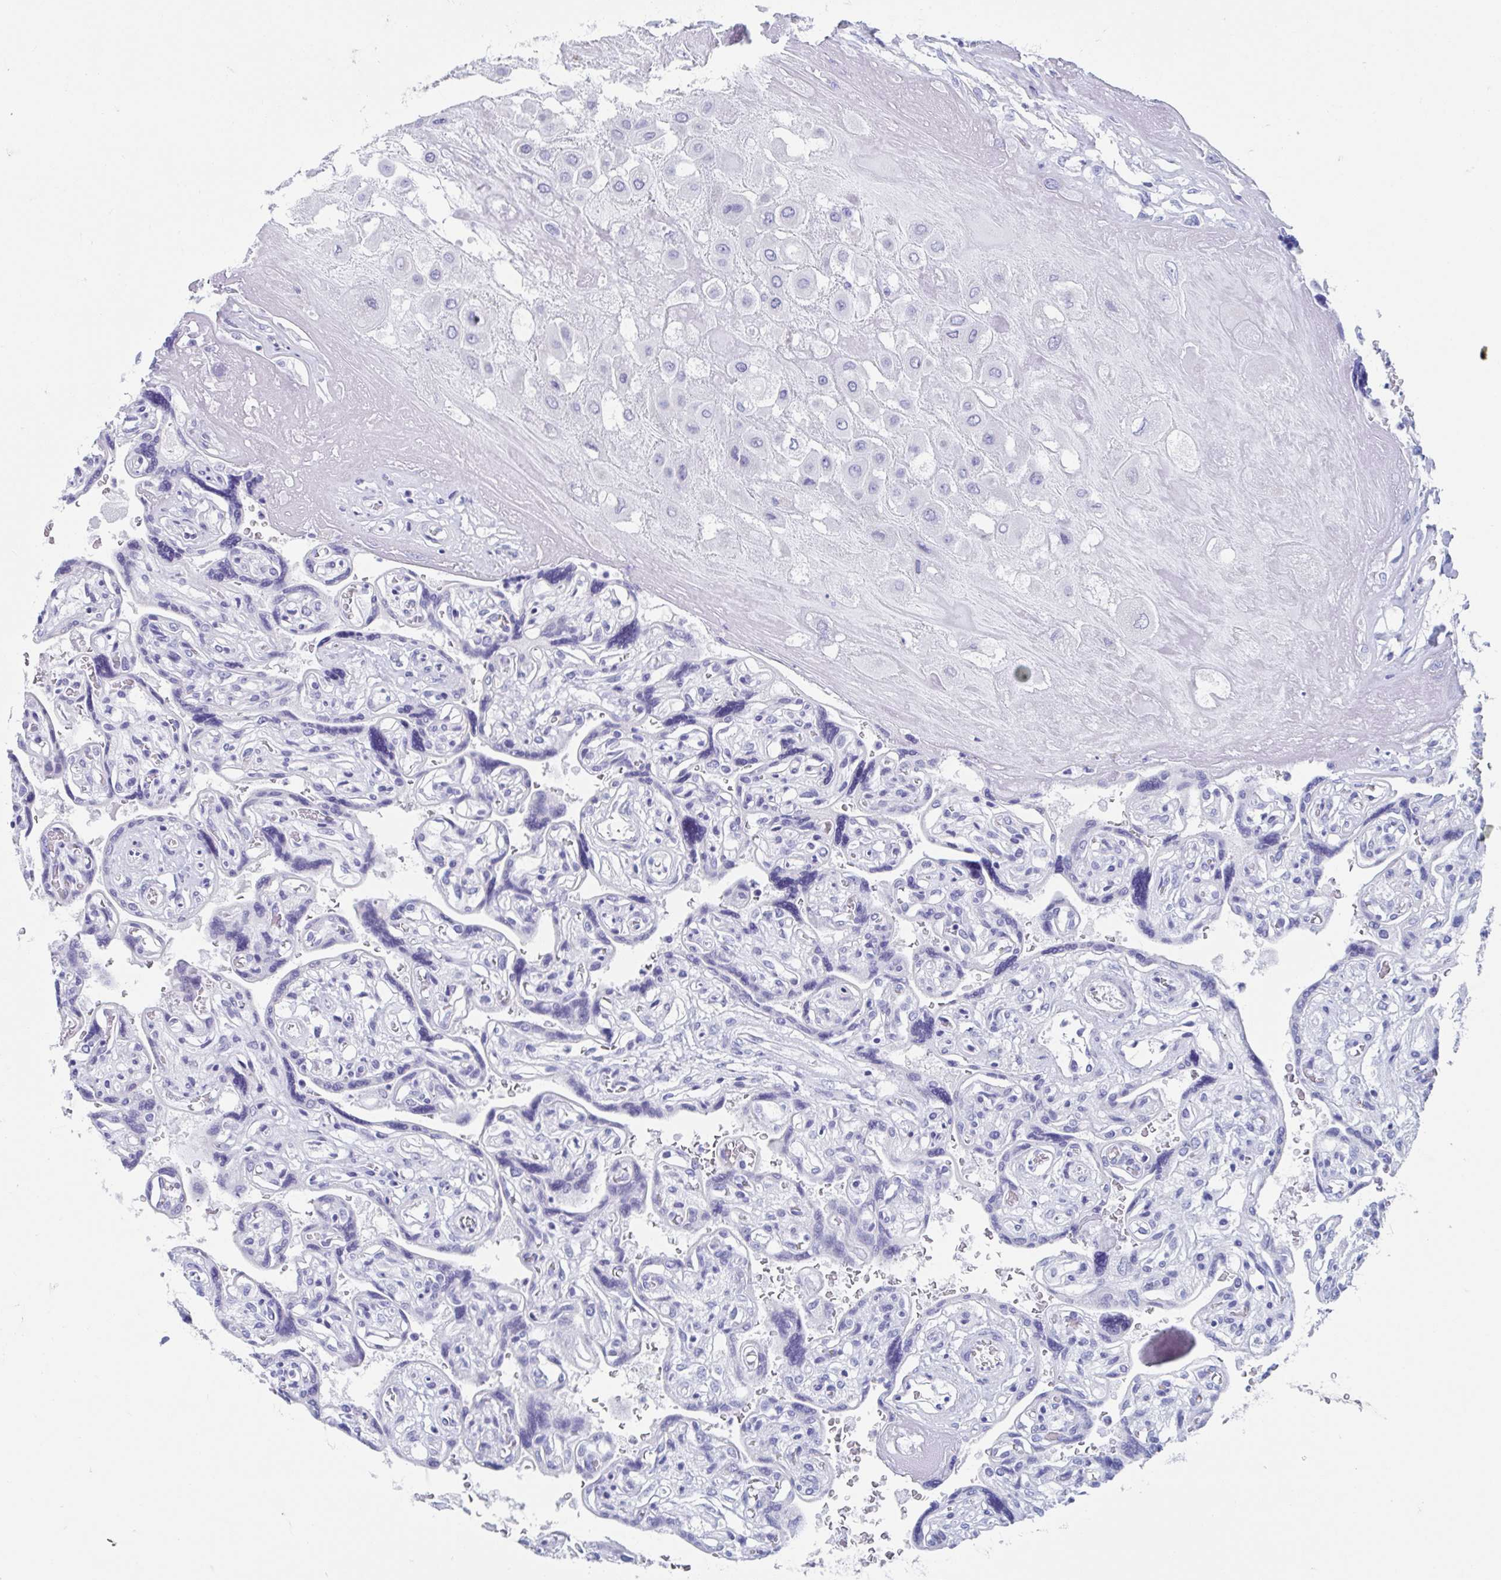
{"staining": {"intensity": "negative", "quantity": "none", "location": "none"}, "tissue": "placenta", "cell_type": "Decidual cells", "image_type": "normal", "snomed": [{"axis": "morphology", "description": "Normal tissue, NOS"}, {"axis": "topography", "description": "Placenta"}], "caption": "DAB immunohistochemical staining of normal human placenta exhibits no significant expression in decidual cells.", "gene": "SHCBP1L", "patient": {"sex": "female", "age": 32}}